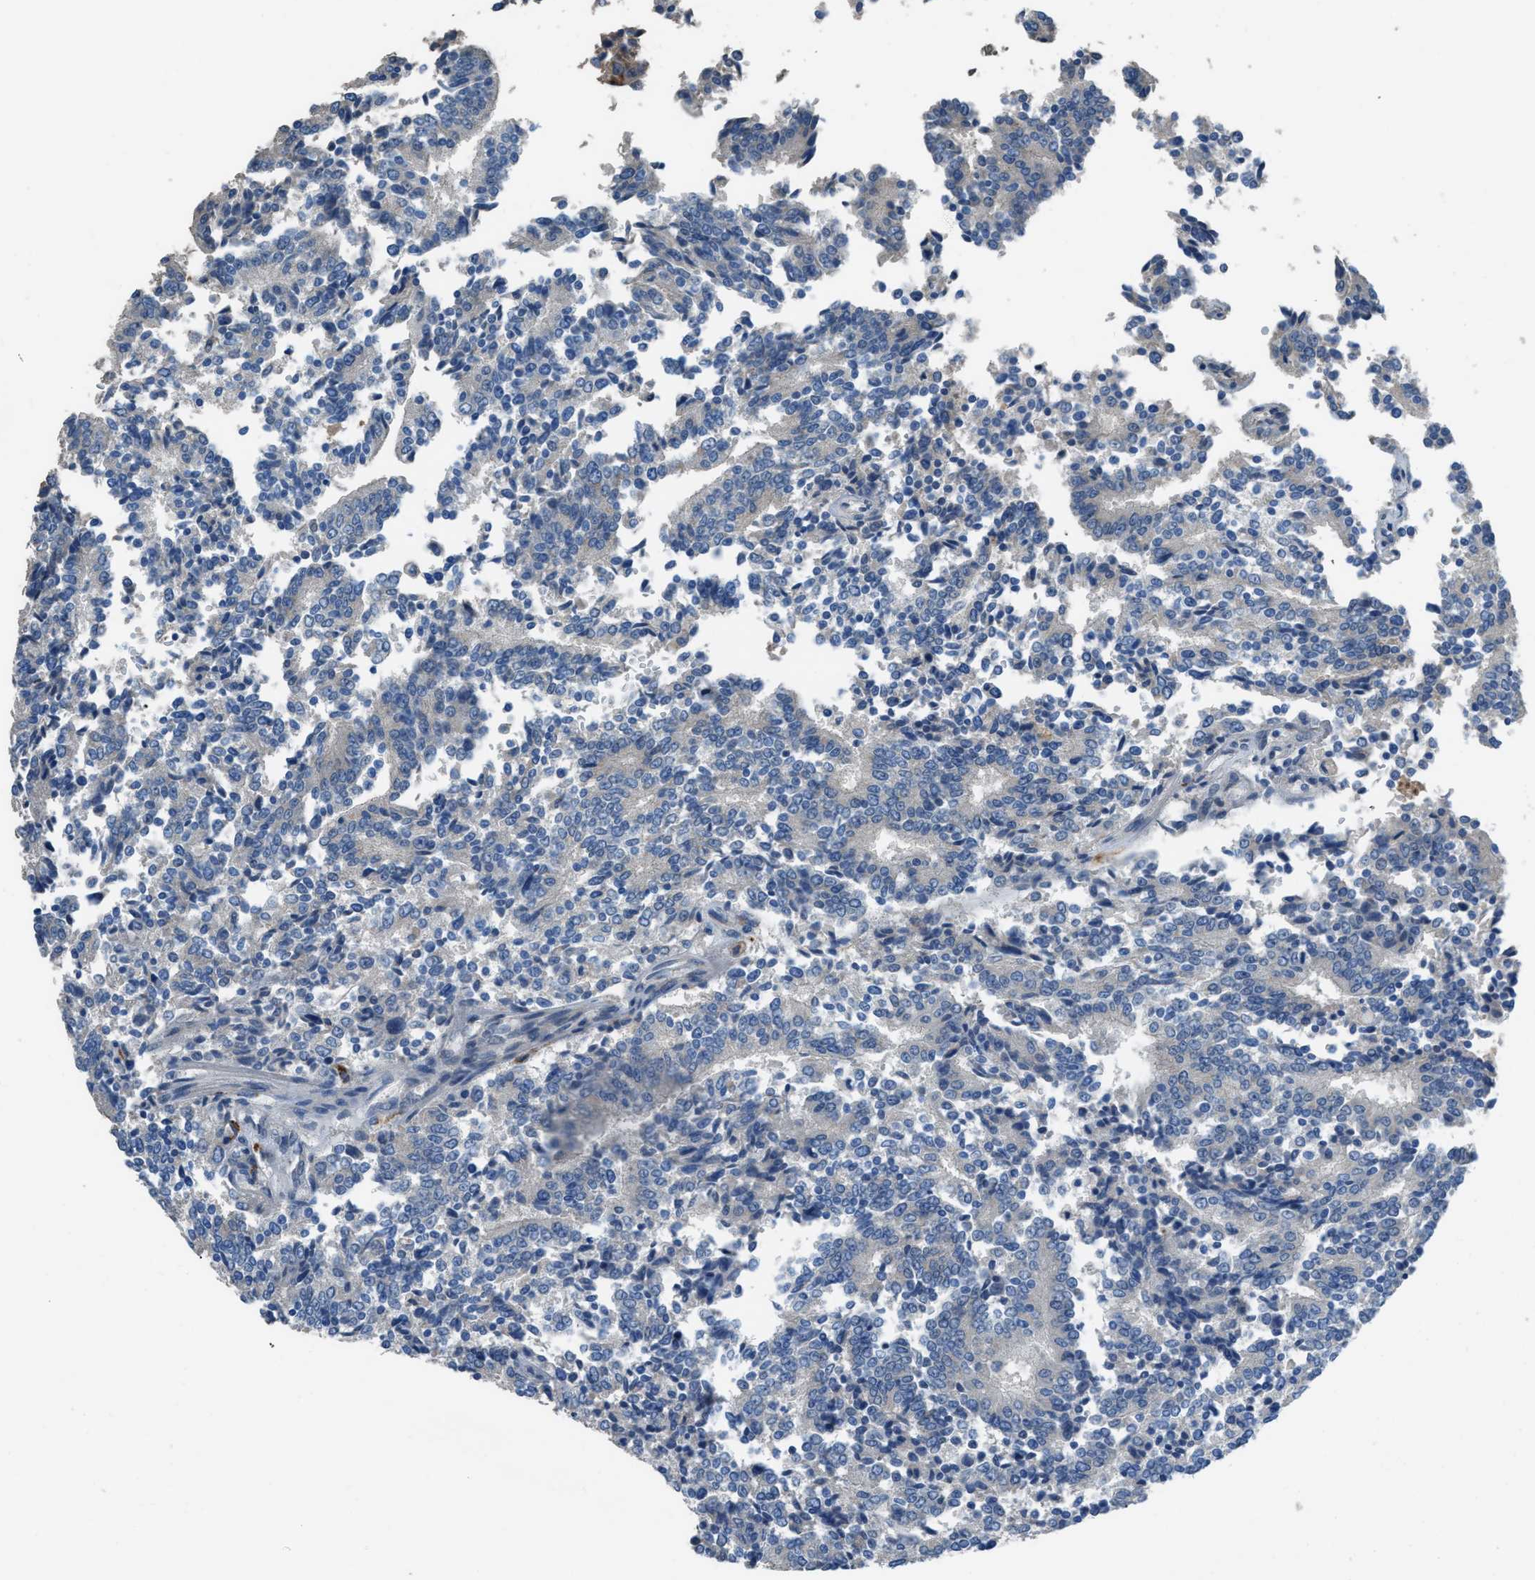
{"staining": {"intensity": "negative", "quantity": "none", "location": "none"}, "tissue": "prostate cancer", "cell_type": "Tumor cells", "image_type": "cancer", "snomed": [{"axis": "morphology", "description": "Normal tissue, NOS"}, {"axis": "morphology", "description": "Adenocarcinoma, High grade"}, {"axis": "topography", "description": "Prostate"}, {"axis": "topography", "description": "Seminal veicle"}], "caption": "Protein analysis of adenocarcinoma (high-grade) (prostate) reveals no significant staining in tumor cells. Nuclei are stained in blue.", "gene": "TIMD4", "patient": {"sex": "male", "age": 55}}